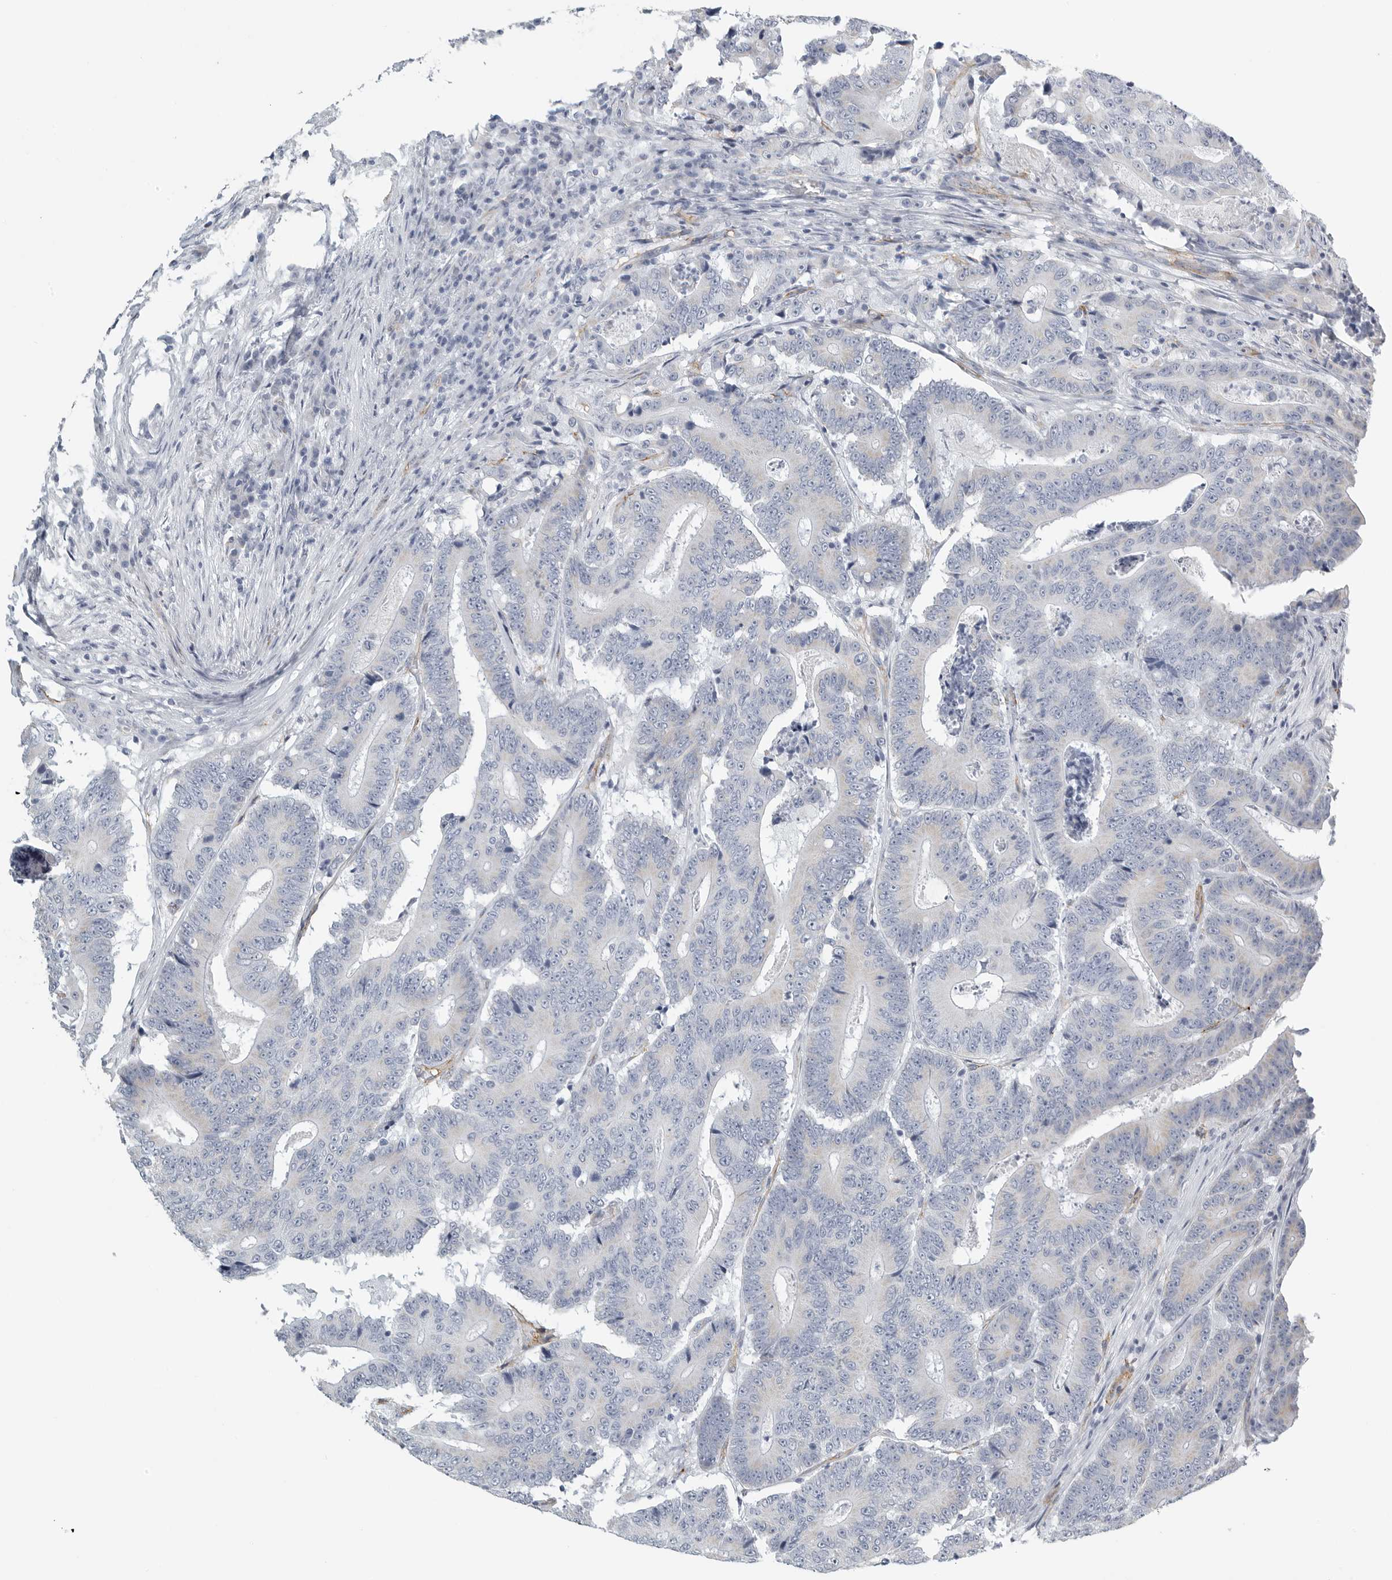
{"staining": {"intensity": "negative", "quantity": "none", "location": "none"}, "tissue": "colorectal cancer", "cell_type": "Tumor cells", "image_type": "cancer", "snomed": [{"axis": "morphology", "description": "Adenocarcinoma, NOS"}, {"axis": "topography", "description": "Colon"}], "caption": "This is an IHC photomicrograph of adenocarcinoma (colorectal). There is no expression in tumor cells.", "gene": "TNR", "patient": {"sex": "male", "age": 83}}